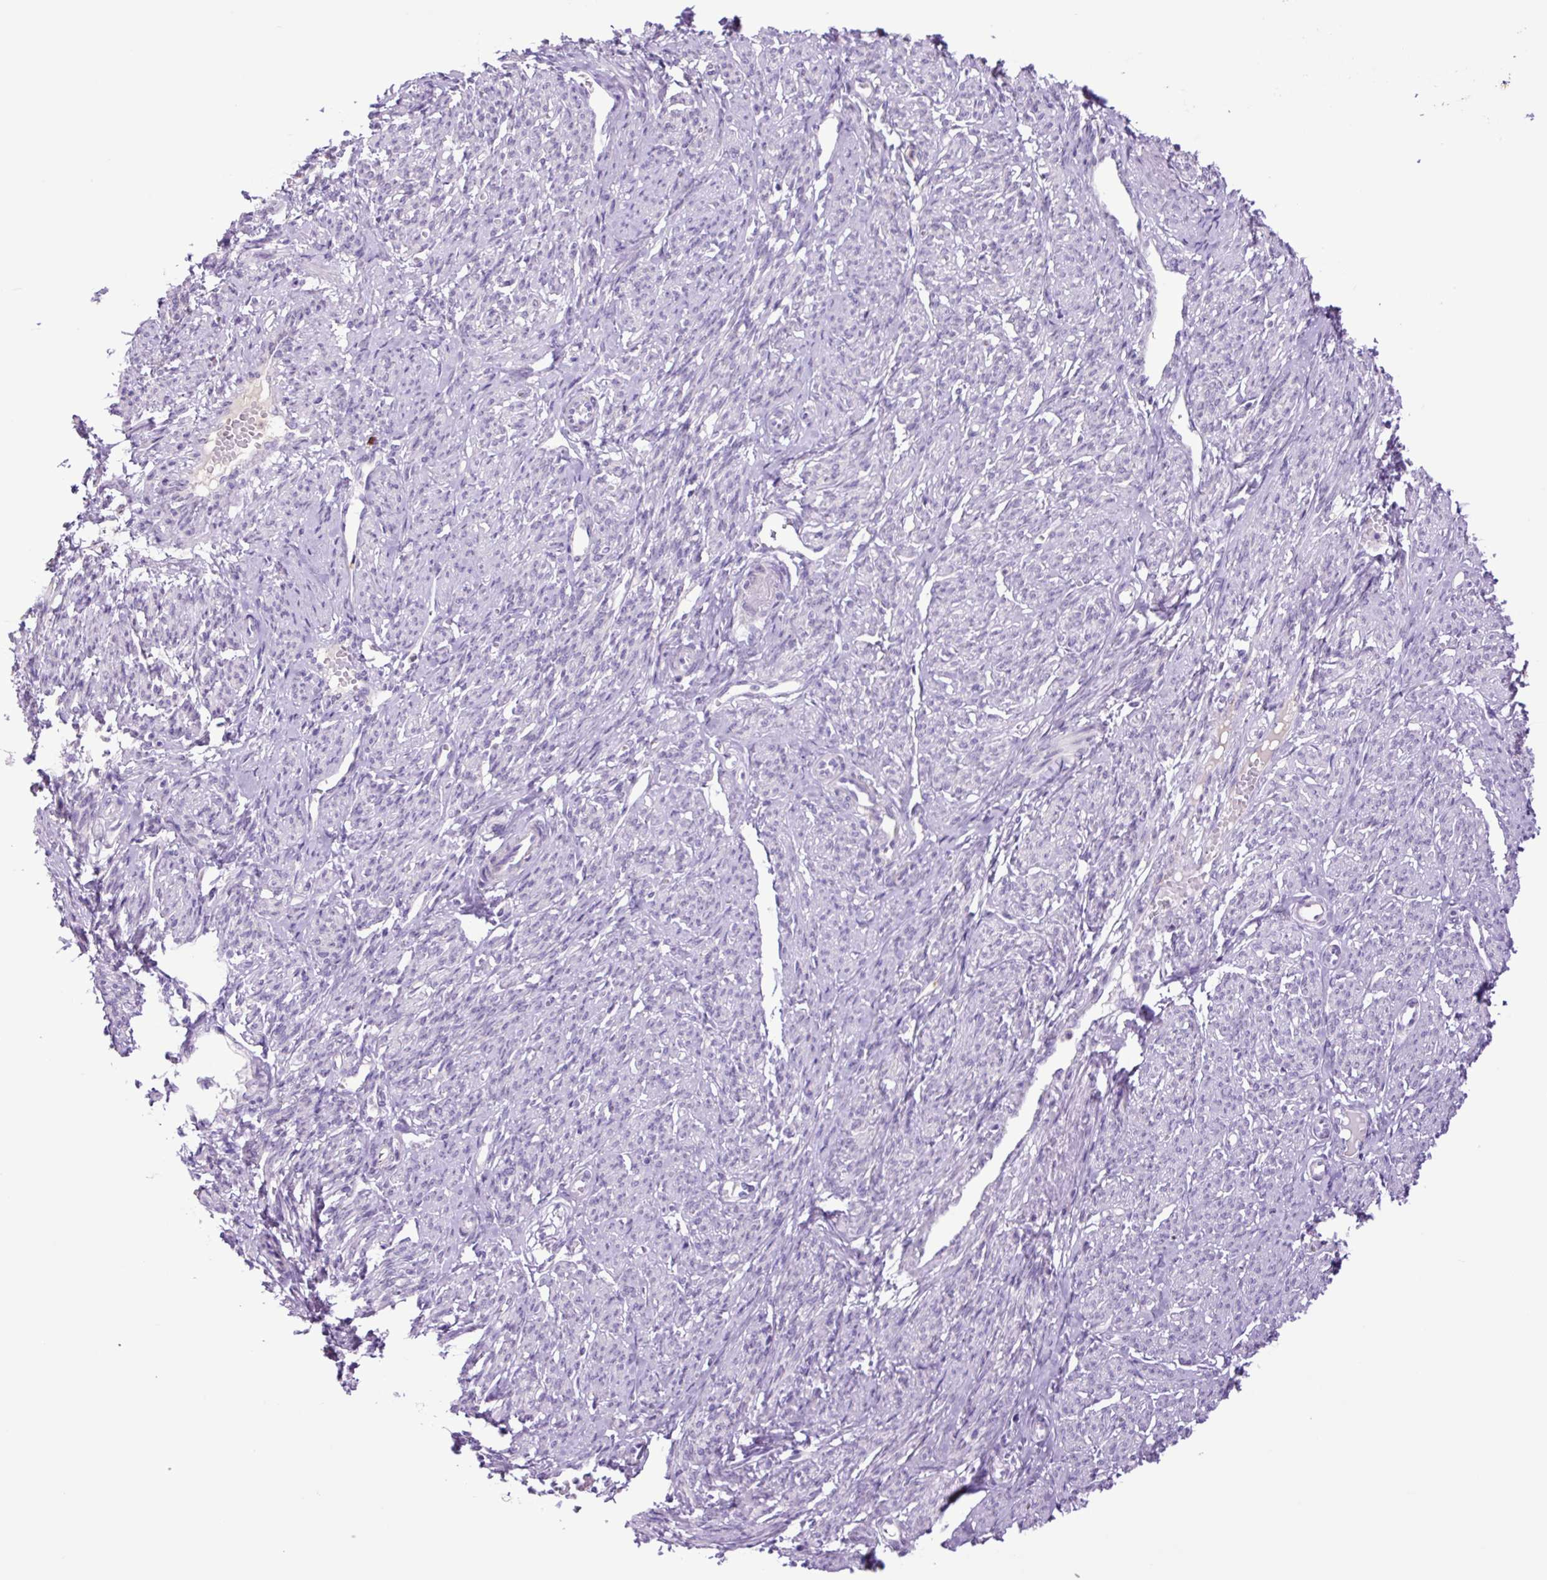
{"staining": {"intensity": "negative", "quantity": "none", "location": "none"}, "tissue": "smooth muscle", "cell_type": "Smooth muscle cells", "image_type": "normal", "snomed": [{"axis": "morphology", "description": "Normal tissue, NOS"}, {"axis": "topography", "description": "Smooth muscle"}], "caption": "A high-resolution micrograph shows immunohistochemistry staining of benign smooth muscle, which shows no significant staining in smooth muscle cells.", "gene": "MFSD3", "patient": {"sex": "female", "age": 65}}